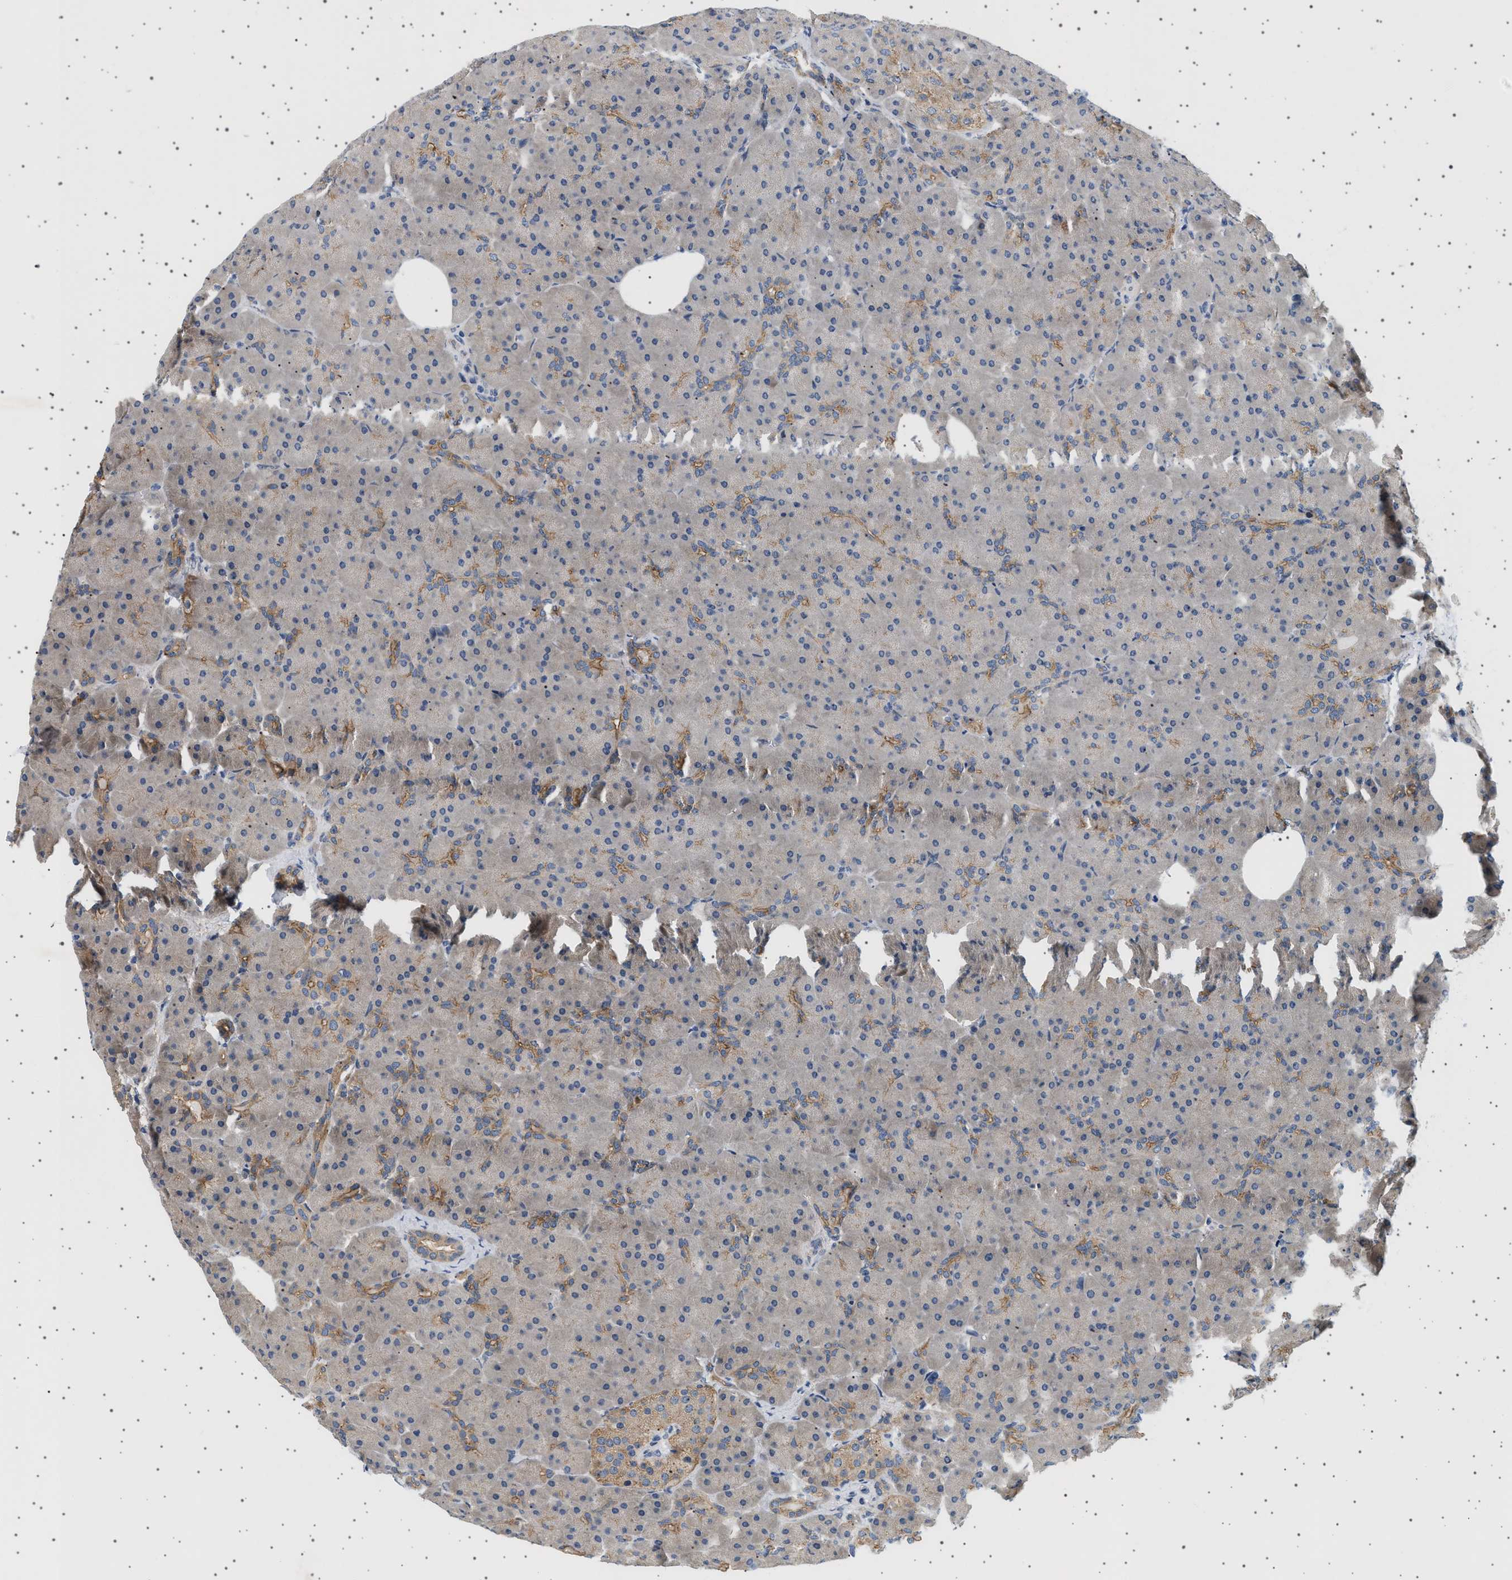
{"staining": {"intensity": "moderate", "quantity": "<25%", "location": "cytoplasmic/membranous"}, "tissue": "pancreas", "cell_type": "Exocrine glandular cells", "image_type": "normal", "snomed": [{"axis": "morphology", "description": "Normal tissue, NOS"}, {"axis": "topography", "description": "Pancreas"}], "caption": "DAB immunohistochemical staining of normal pancreas reveals moderate cytoplasmic/membranous protein staining in approximately <25% of exocrine glandular cells. The staining was performed using DAB (3,3'-diaminobenzidine) to visualize the protein expression in brown, while the nuclei were stained in blue with hematoxylin (Magnification: 20x).", "gene": "PLPP6", "patient": {"sex": "male", "age": 66}}